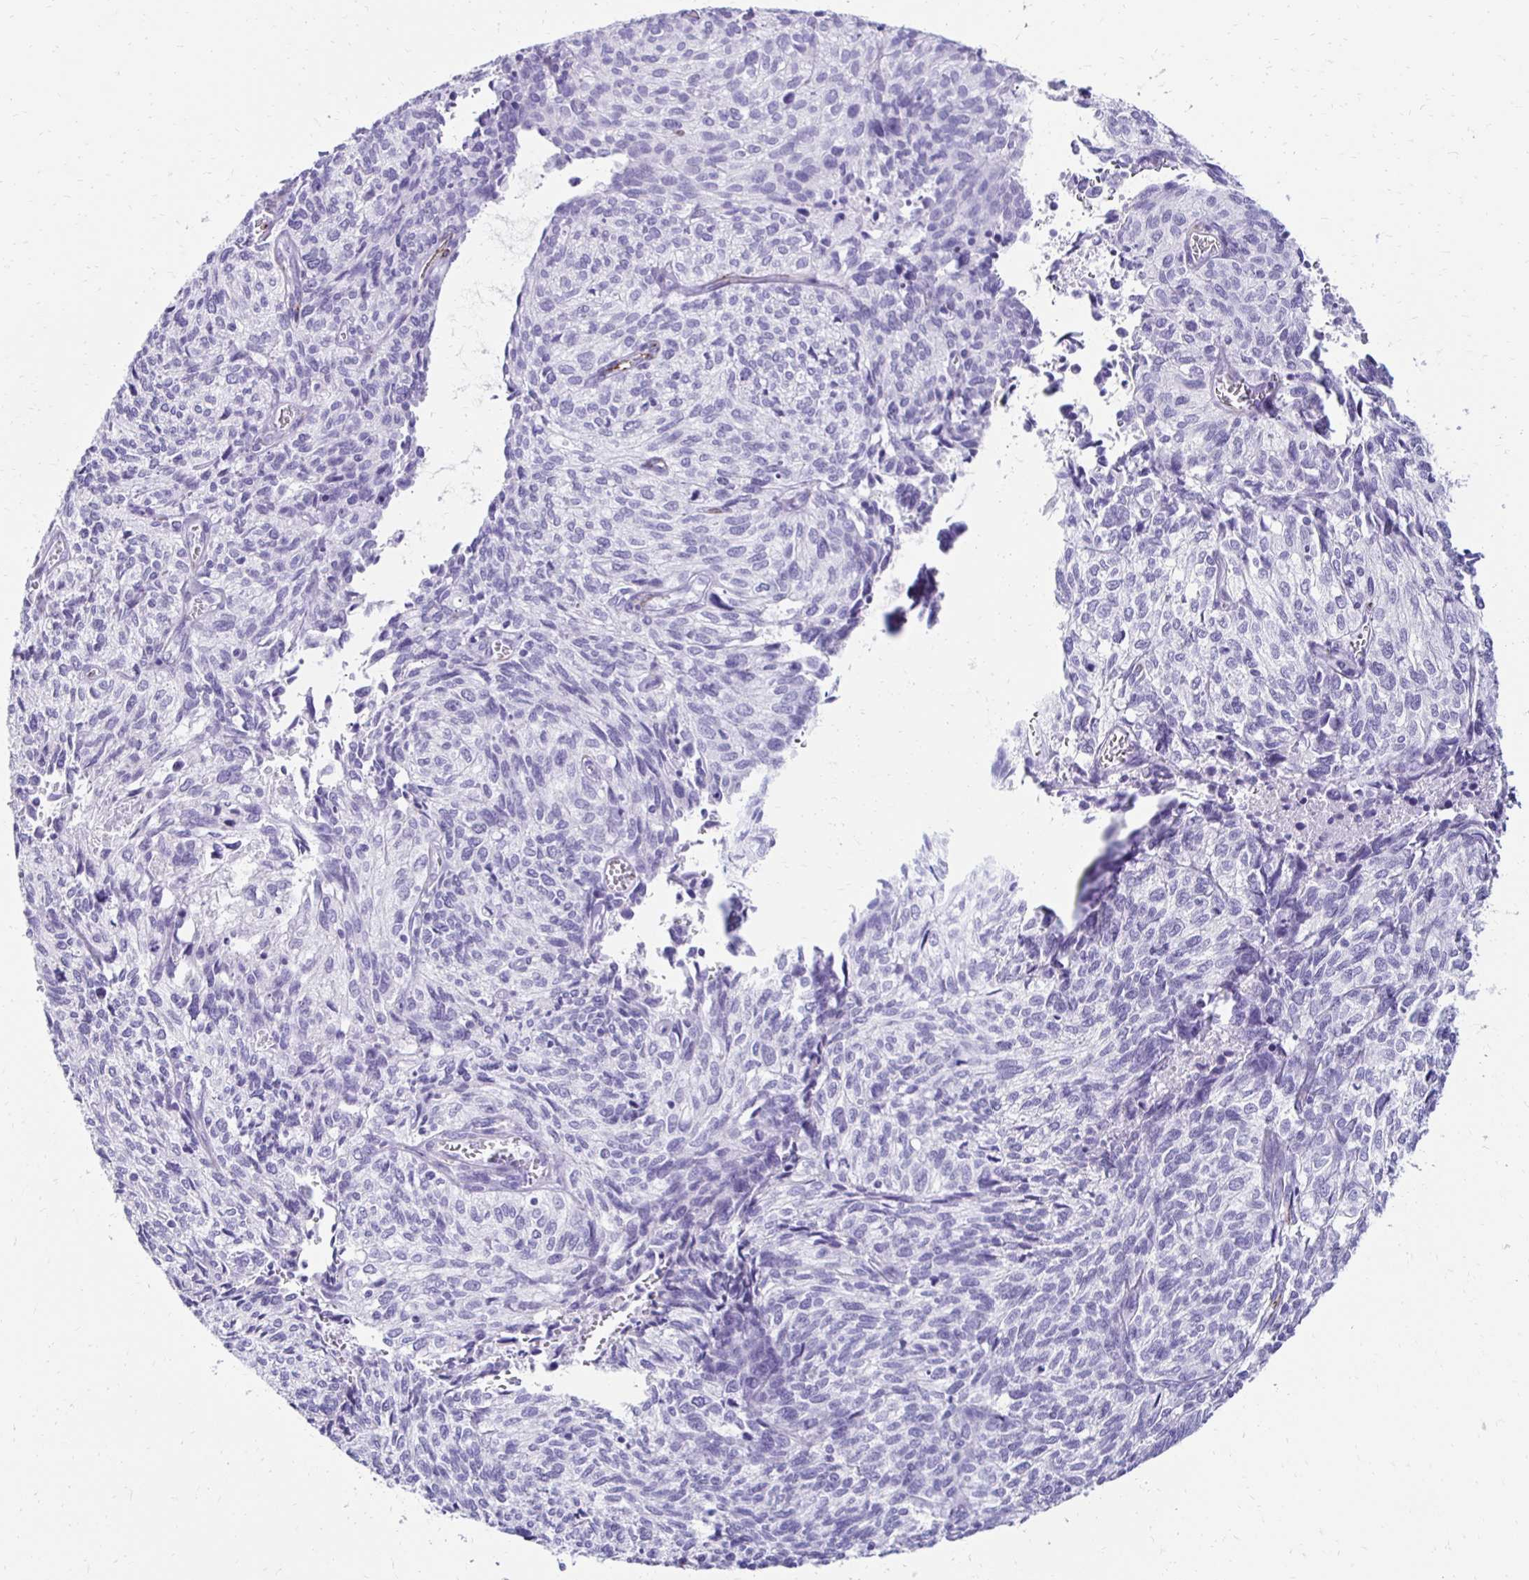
{"staining": {"intensity": "negative", "quantity": "none", "location": "none"}, "tissue": "cervical cancer", "cell_type": "Tumor cells", "image_type": "cancer", "snomed": [{"axis": "morphology", "description": "Squamous cell carcinoma, NOS"}, {"axis": "topography", "description": "Cervix"}], "caption": "This is an IHC photomicrograph of cervical cancer (squamous cell carcinoma). There is no staining in tumor cells.", "gene": "TMEM54", "patient": {"sex": "female", "age": 45}}